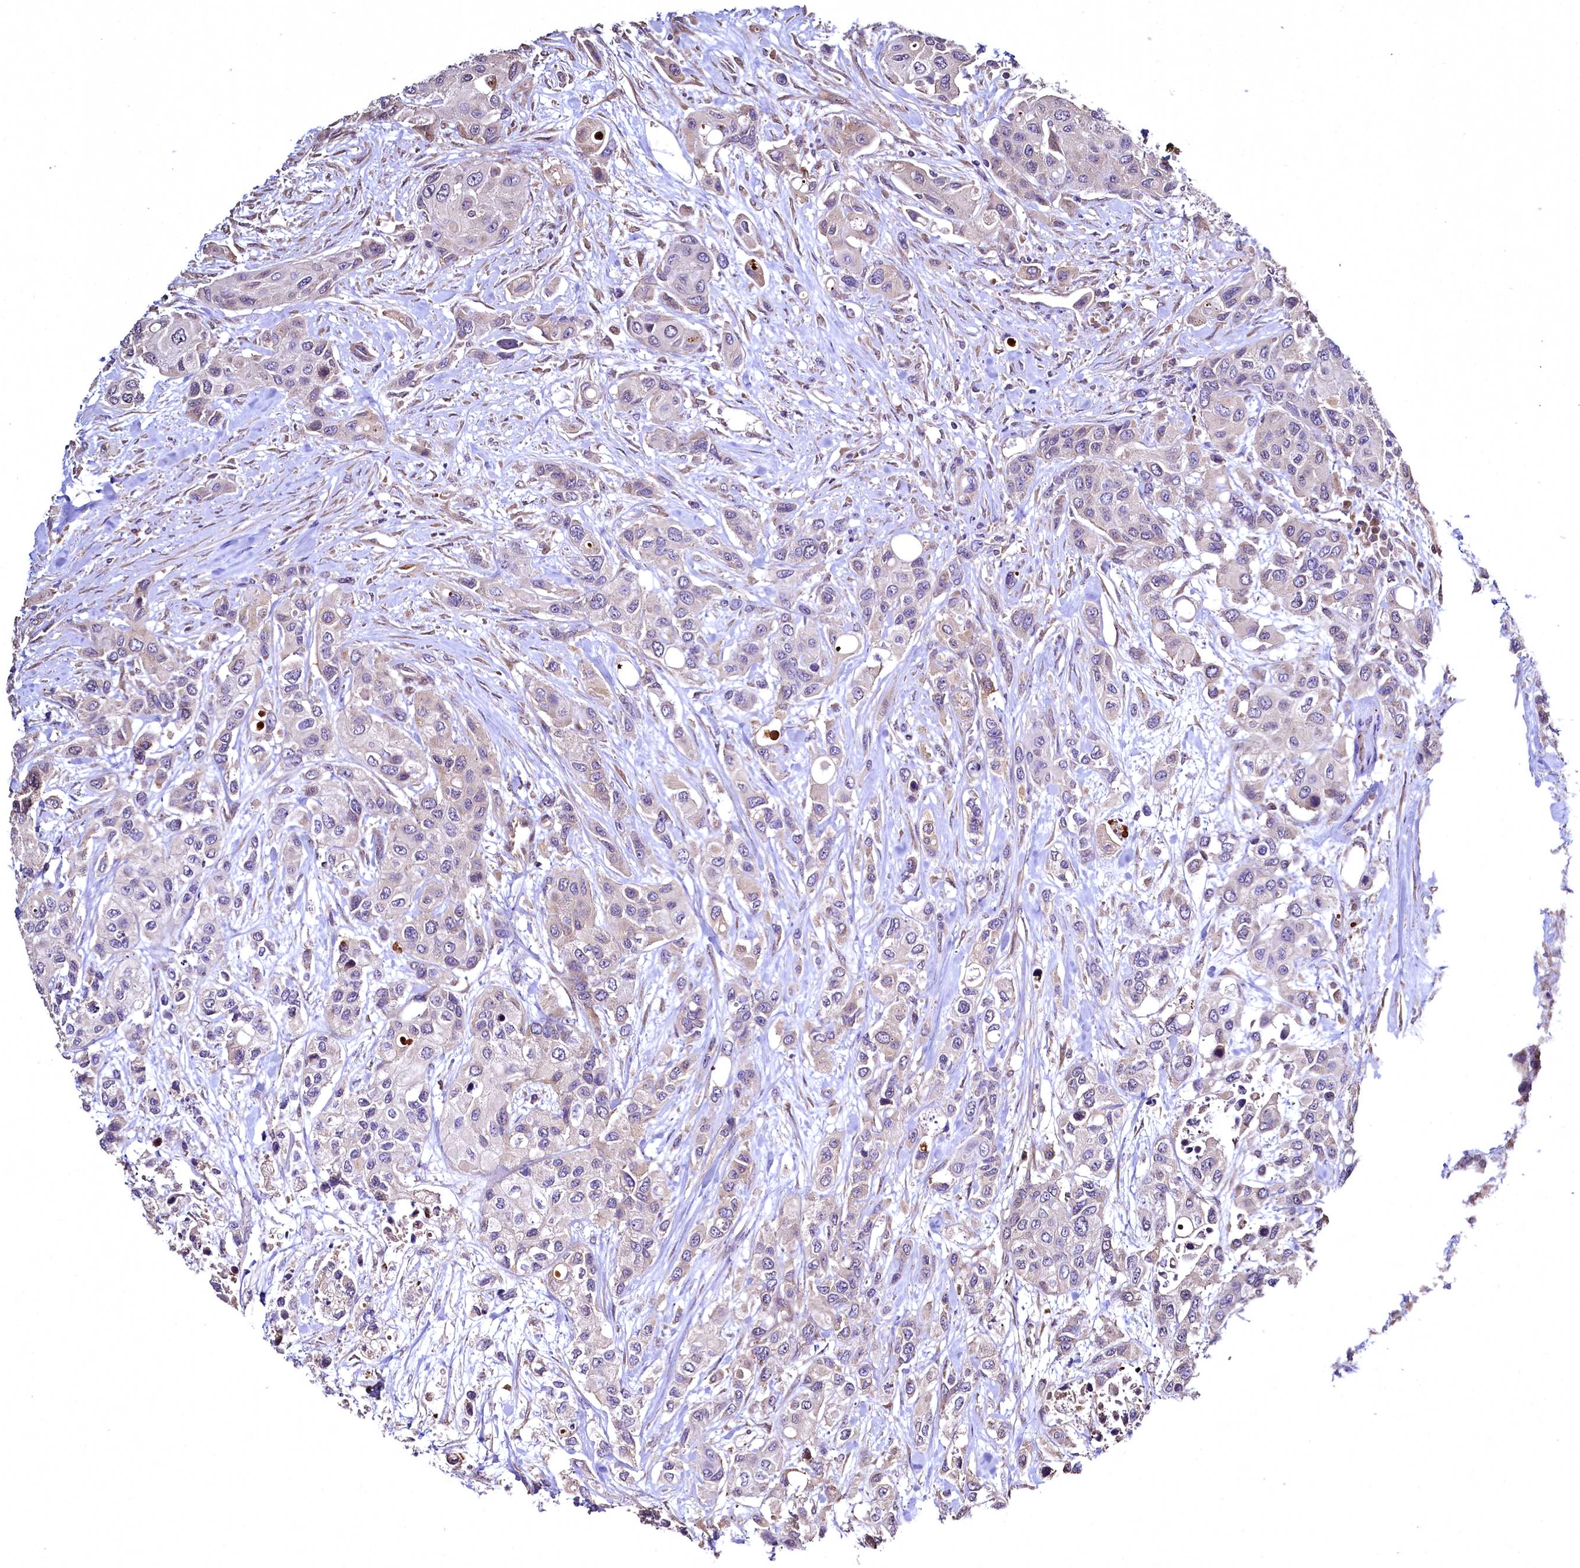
{"staining": {"intensity": "negative", "quantity": "none", "location": "none"}, "tissue": "urothelial cancer", "cell_type": "Tumor cells", "image_type": "cancer", "snomed": [{"axis": "morphology", "description": "Normal tissue, NOS"}, {"axis": "morphology", "description": "Urothelial carcinoma, High grade"}, {"axis": "topography", "description": "Vascular tissue"}, {"axis": "topography", "description": "Urinary bladder"}], "caption": "Histopathology image shows no protein positivity in tumor cells of urothelial cancer tissue.", "gene": "TBCEL", "patient": {"sex": "female", "age": 56}}